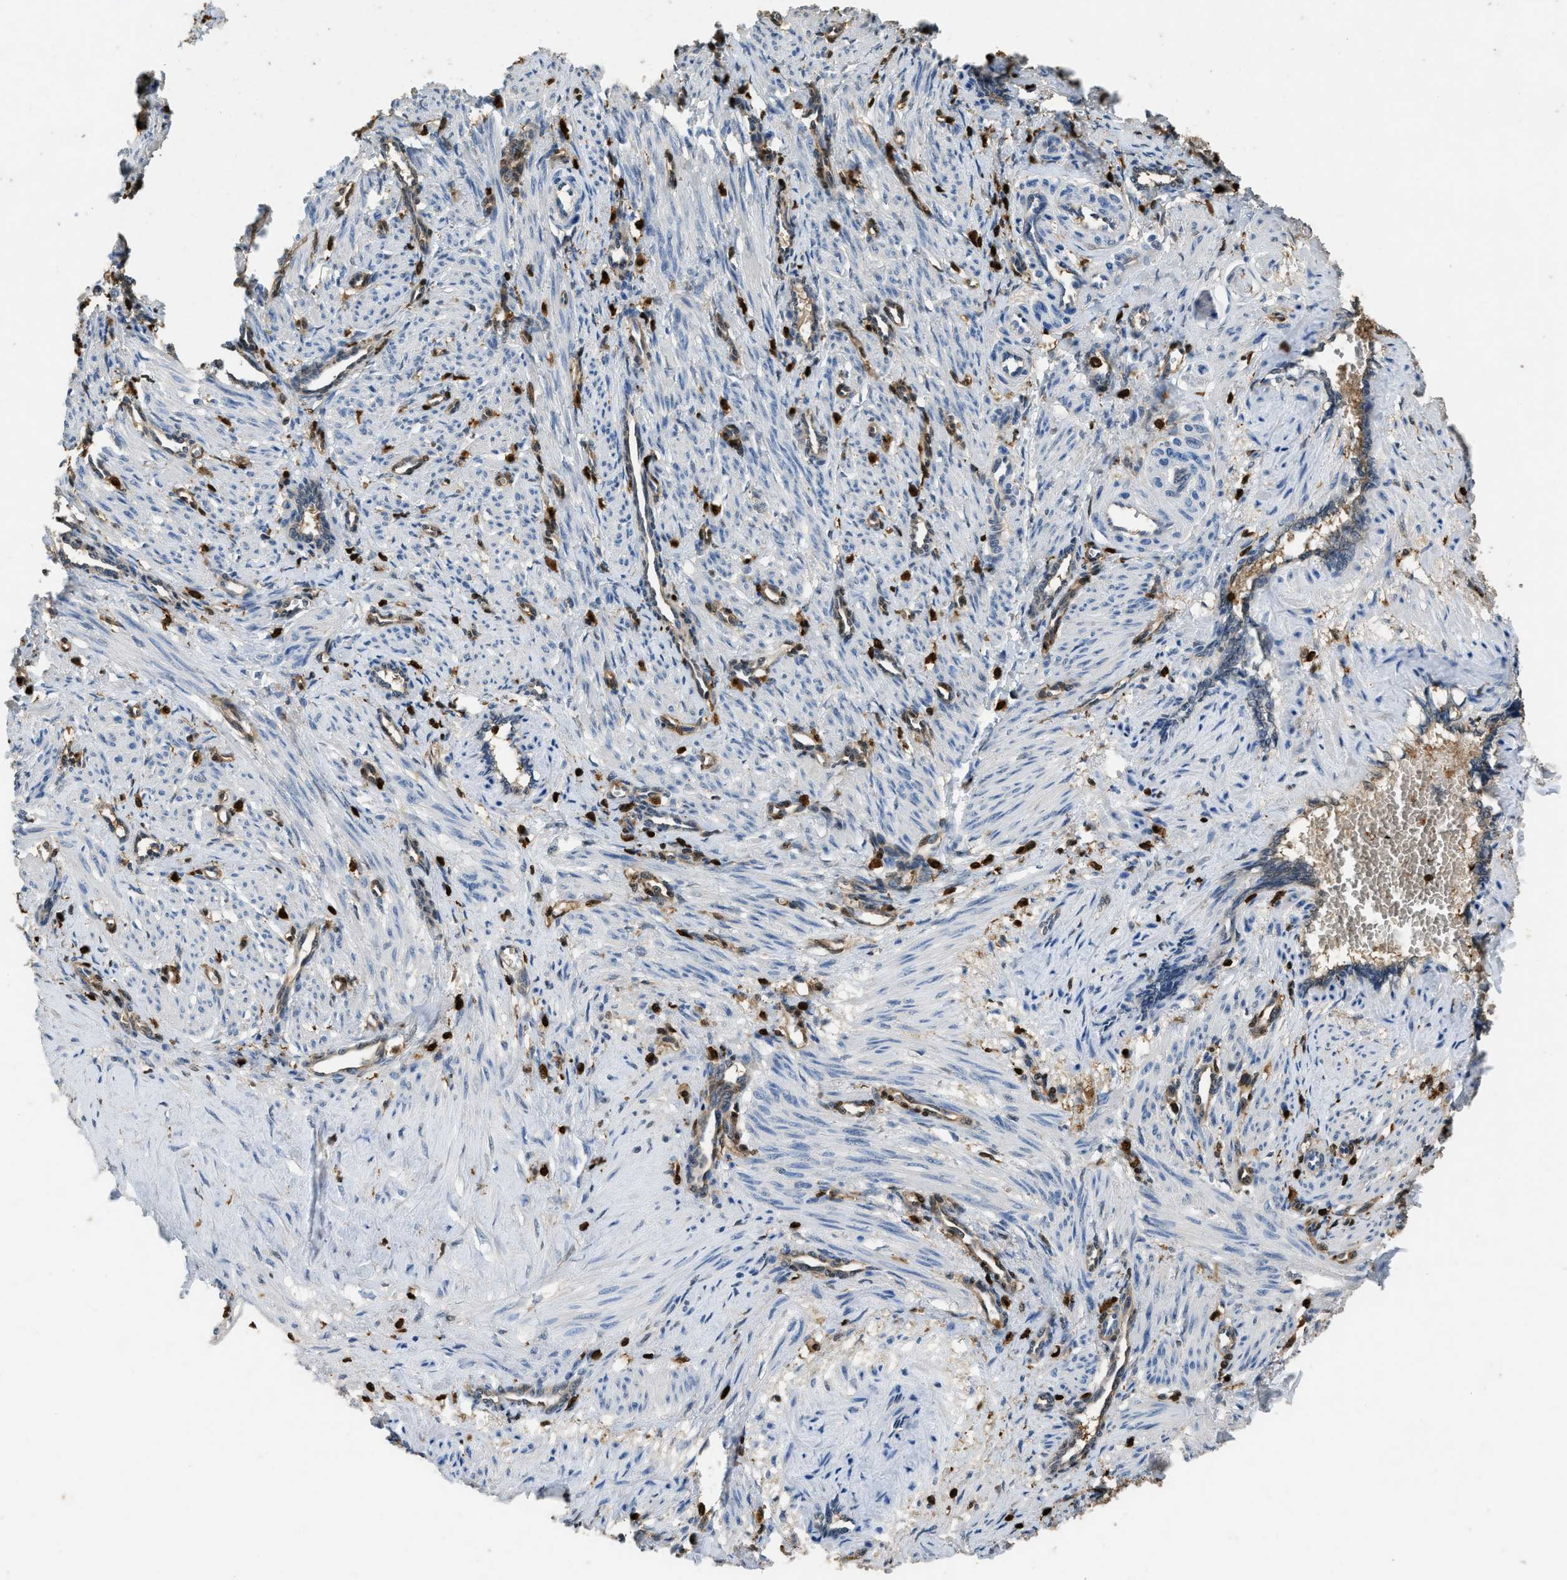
{"staining": {"intensity": "negative", "quantity": "none", "location": "none"}, "tissue": "smooth muscle", "cell_type": "Smooth muscle cells", "image_type": "normal", "snomed": [{"axis": "morphology", "description": "Normal tissue, NOS"}, {"axis": "topography", "description": "Endometrium"}], "caption": "This is an immunohistochemistry histopathology image of unremarkable smooth muscle. There is no staining in smooth muscle cells.", "gene": "ARHGDIB", "patient": {"sex": "female", "age": 33}}